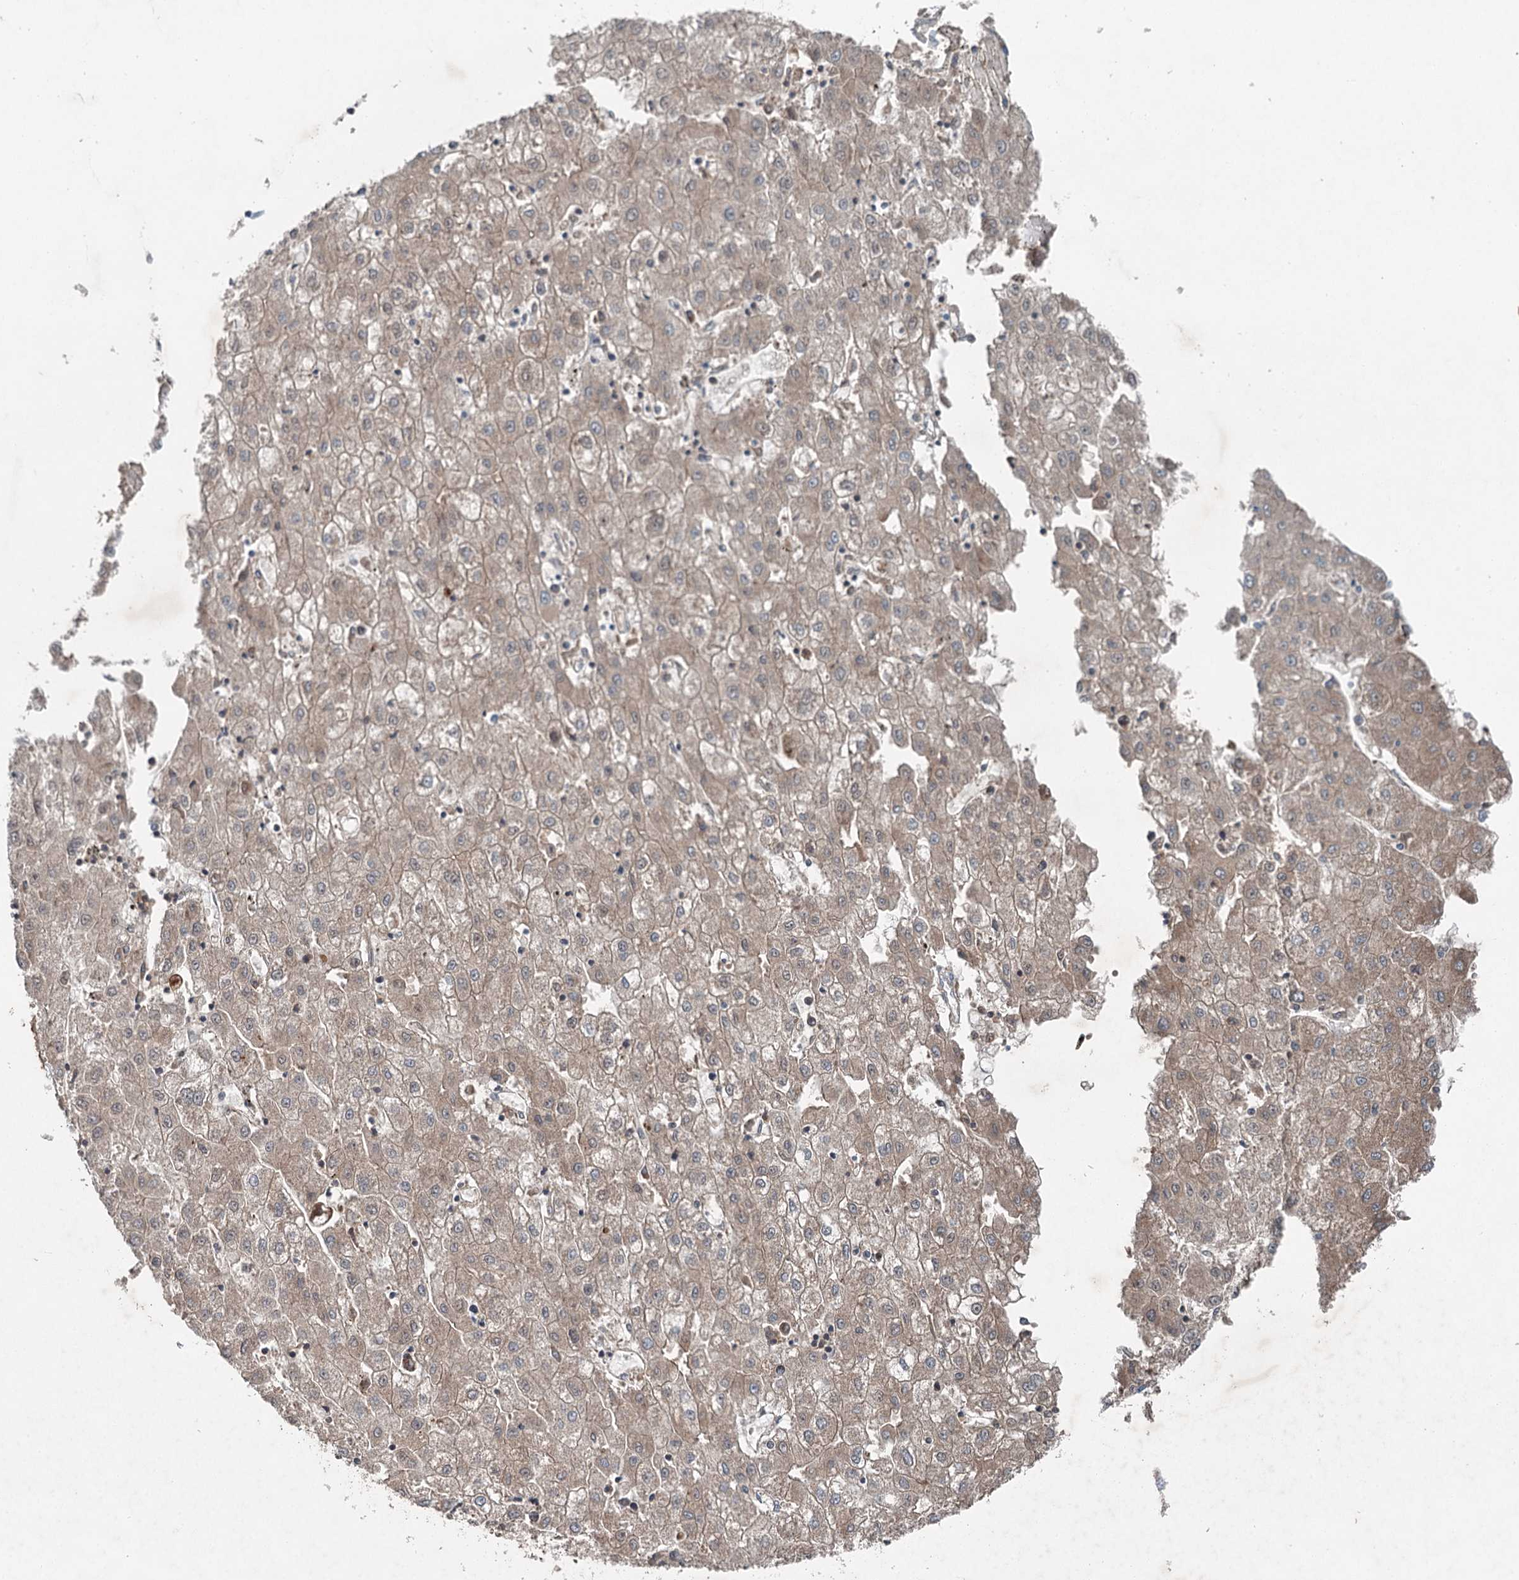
{"staining": {"intensity": "weak", "quantity": ">75%", "location": "cytoplasmic/membranous"}, "tissue": "liver cancer", "cell_type": "Tumor cells", "image_type": "cancer", "snomed": [{"axis": "morphology", "description": "Carcinoma, Hepatocellular, NOS"}, {"axis": "topography", "description": "Liver"}], "caption": "Human liver cancer (hepatocellular carcinoma) stained with a protein marker exhibits weak staining in tumor cells.", "gene": "CHCHD5", "patient": {"sex": "male", "age": 72}}